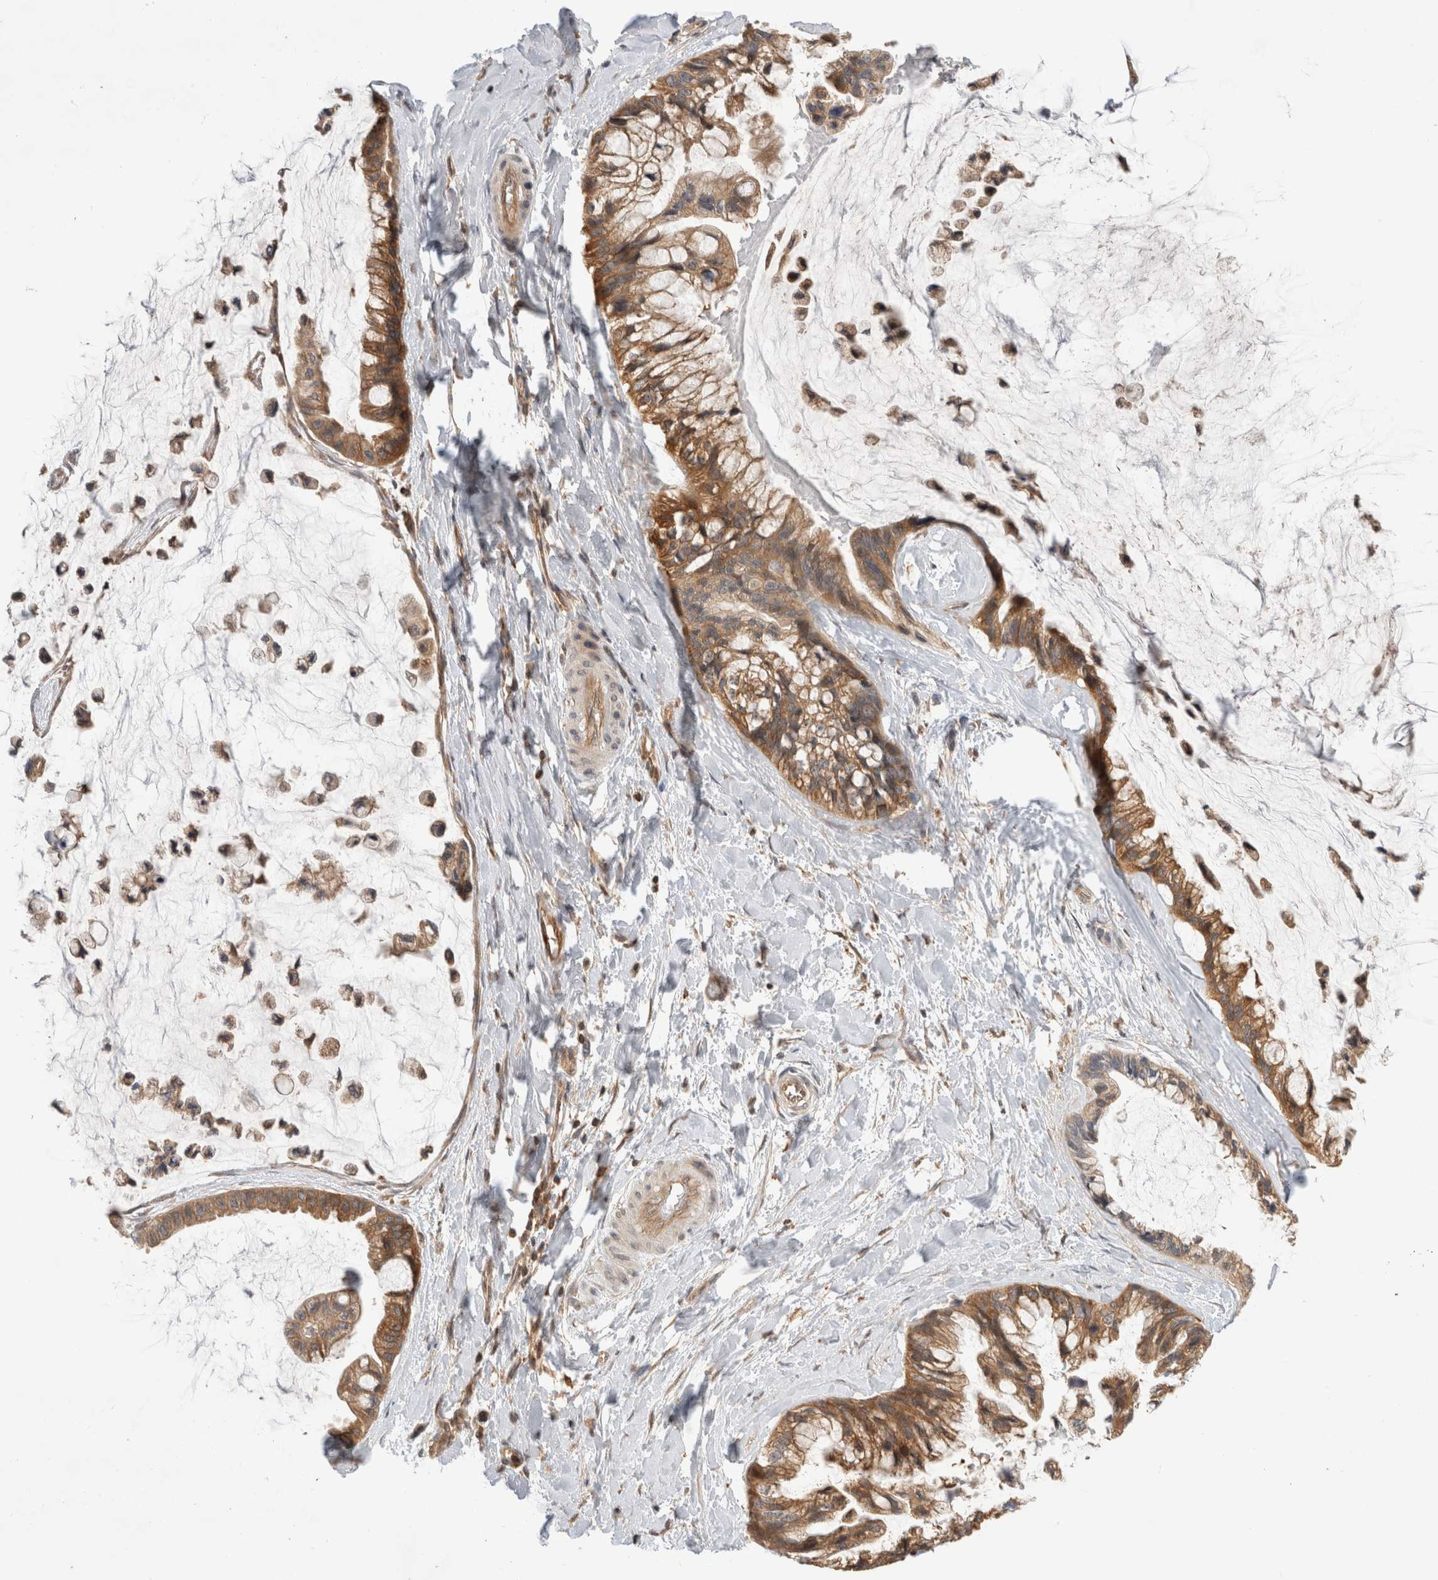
{"staining": {"intensity": "moderate", "quantity": ">75%", "location": "cytoplasmic/membranous"}, "tissue": "ovarian cancer", "cell_type": "Tumor cells", "image_type": "cancer", "snomed": [{"axis": "morphology", "description": "Cystadenocarcinoma, mucinous, NOS"}, {"axis": "topography", "description": "Ovary"}], "caption": "This is an image of IHC staining of ovarian mucinous cystadenocarcinoma, which shows moderate positivity in the cytoplasmic/membranous of tumor cells.", "gene": "NFKB1", "patient": {"sex": "female", "age": 39}}